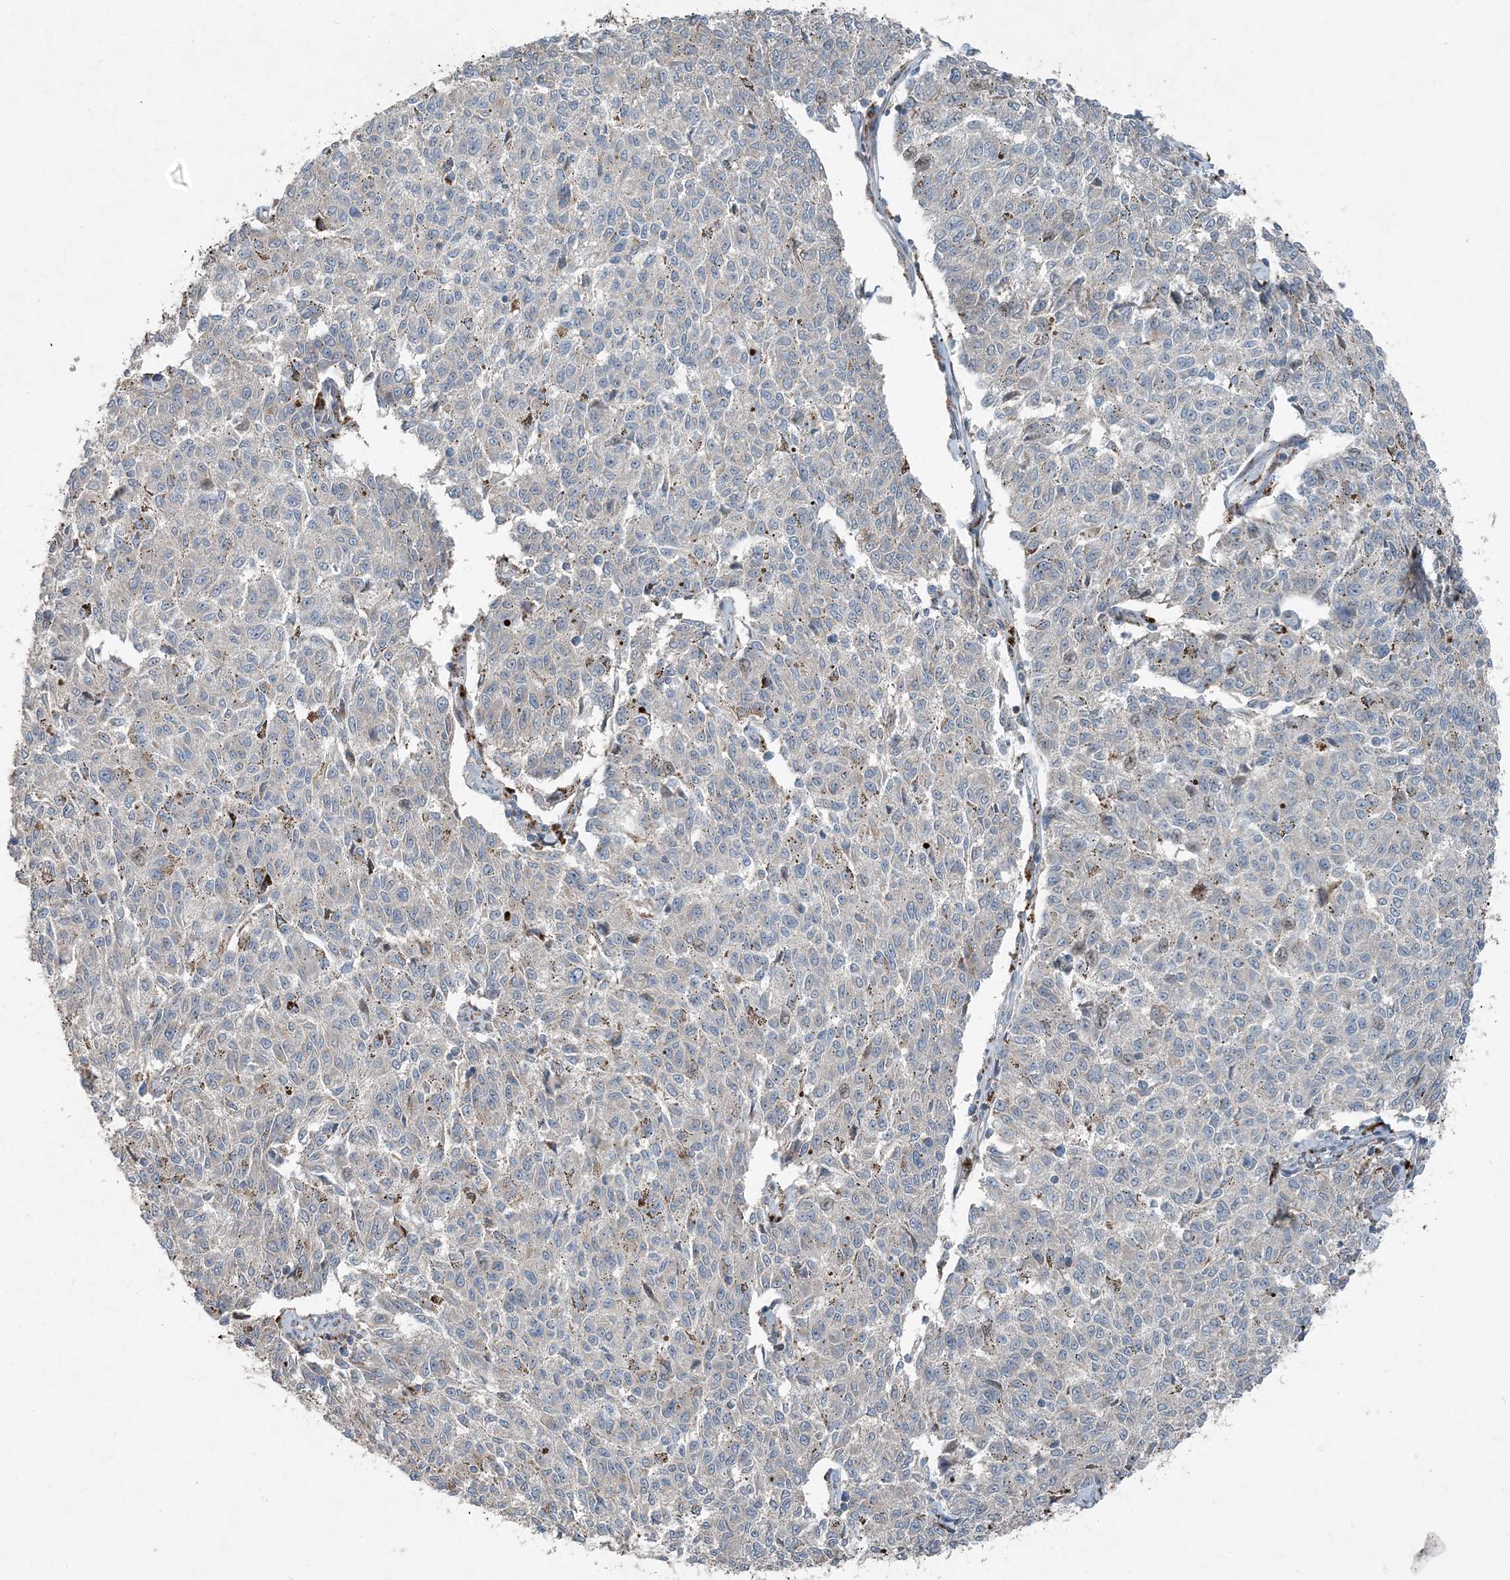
{"staining": {"intensity": "negative", "quantity": "none", "location": "none"}, "tissue": "melanoma", "cell_type": "Tumor cells", "image_type": "cancer", "snomed": [{"axis": "morphology", "description": "Malignant melanoma, NOS"}, {"axis": "topography", "description": "Skin"}], "caption": "DAB (3,3'-diaminobenzidine) immunohistochemical staining of human malignant melanoma shows no significant positivity in tumor cells.", "gene": "INTU", "patient": {"sex": "female", "age": 72}}